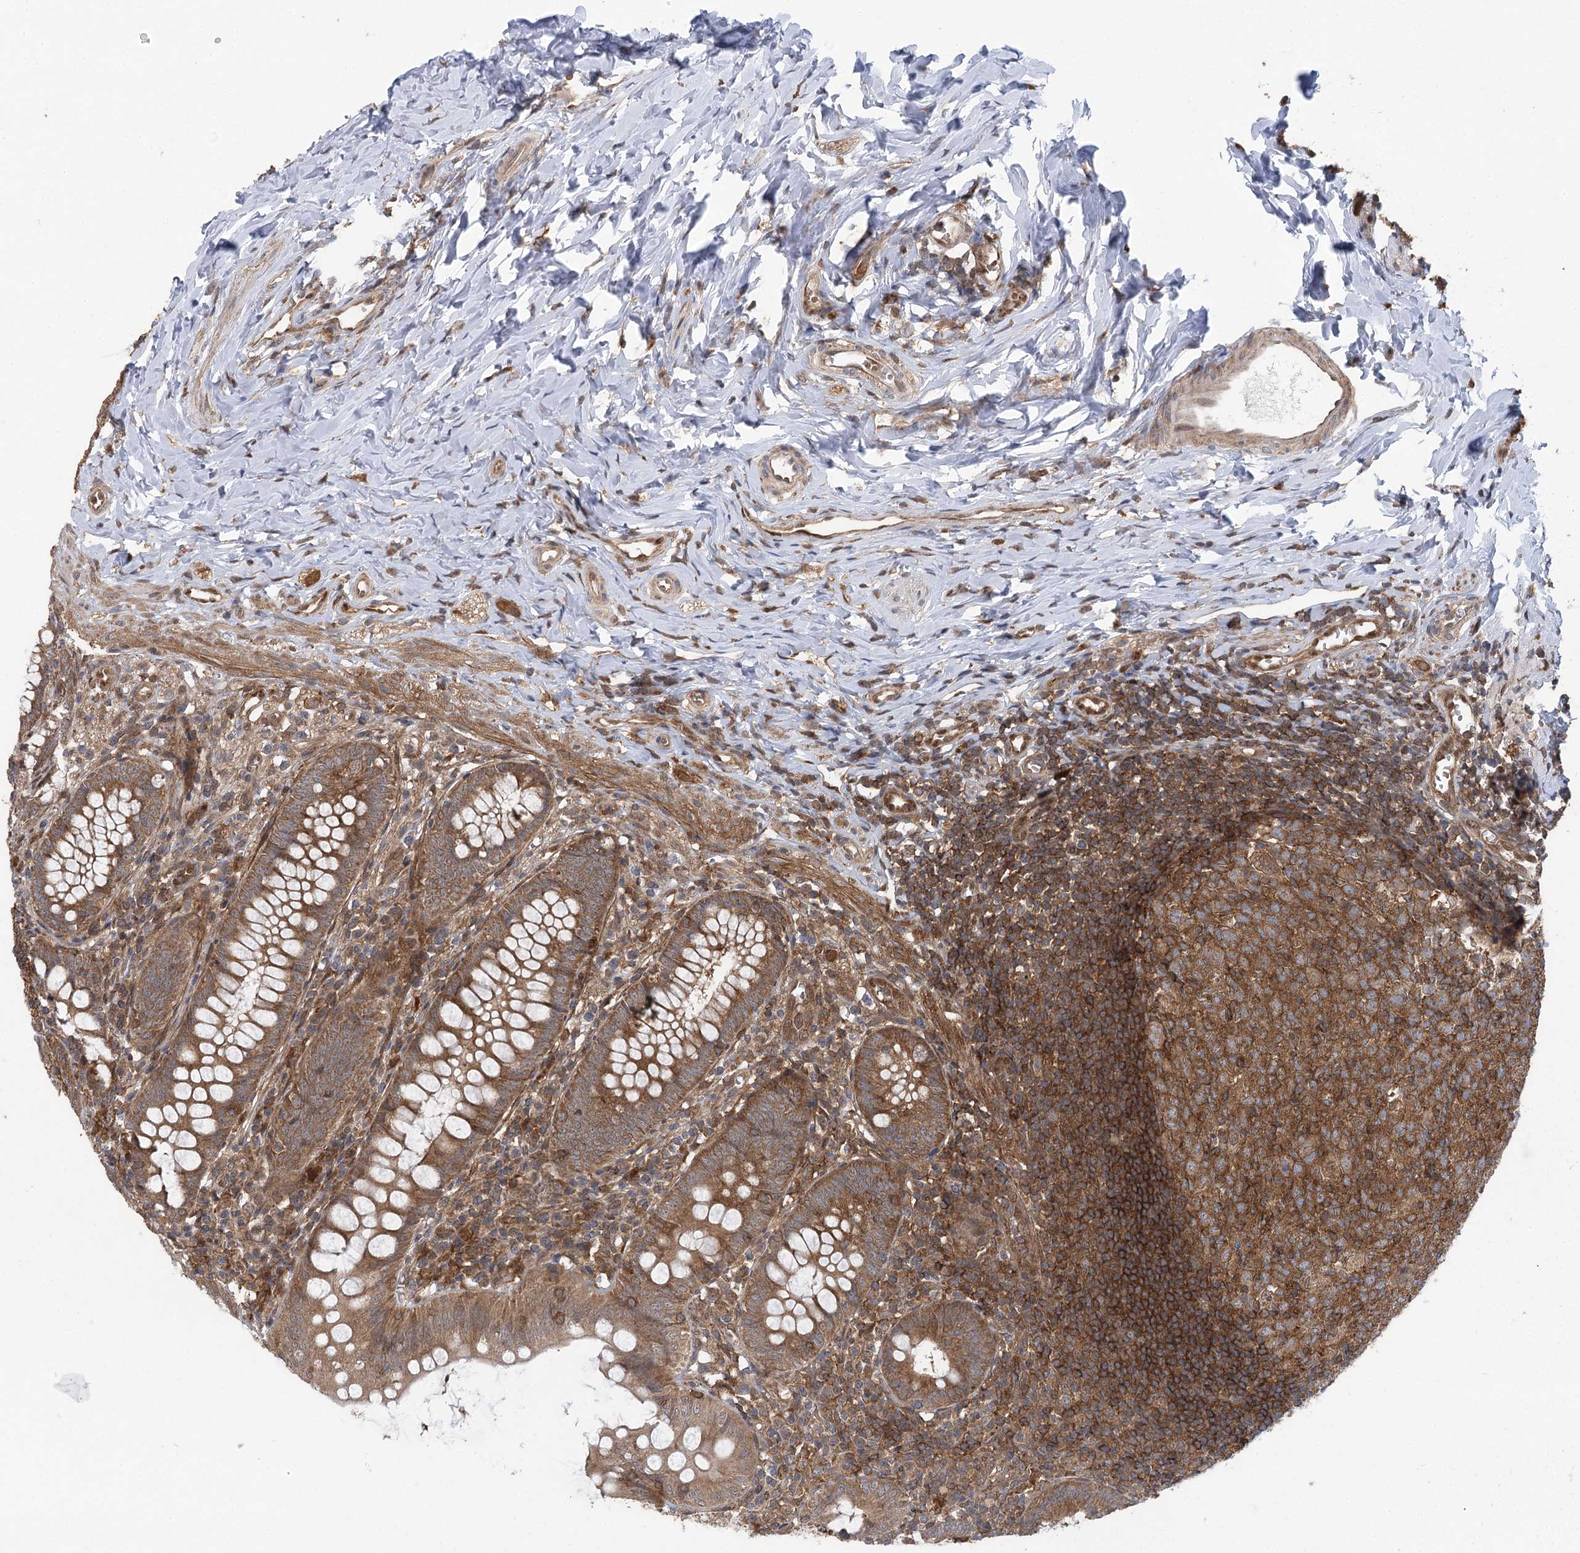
{"staining": {"intensity": "moderate", "quantity": ">75%", "location": "cytoplasmic/membranous"}, "tissue": "appendix", "cell_type": "Glandular cells", "image_type": "normal", "snomed": [{"axis": "morphology", "description": "Normal tissue, NOS"}, {"axis": "topography", "description": "Appendix"}], "caption": "Human appendix stained for a protein (brown) exhibits moderate cytoplasmic/membranous positive staining in about >75% of glandular cells.", "gene": "C12orf4", "patient": {"sex": "male", "age": 14}}